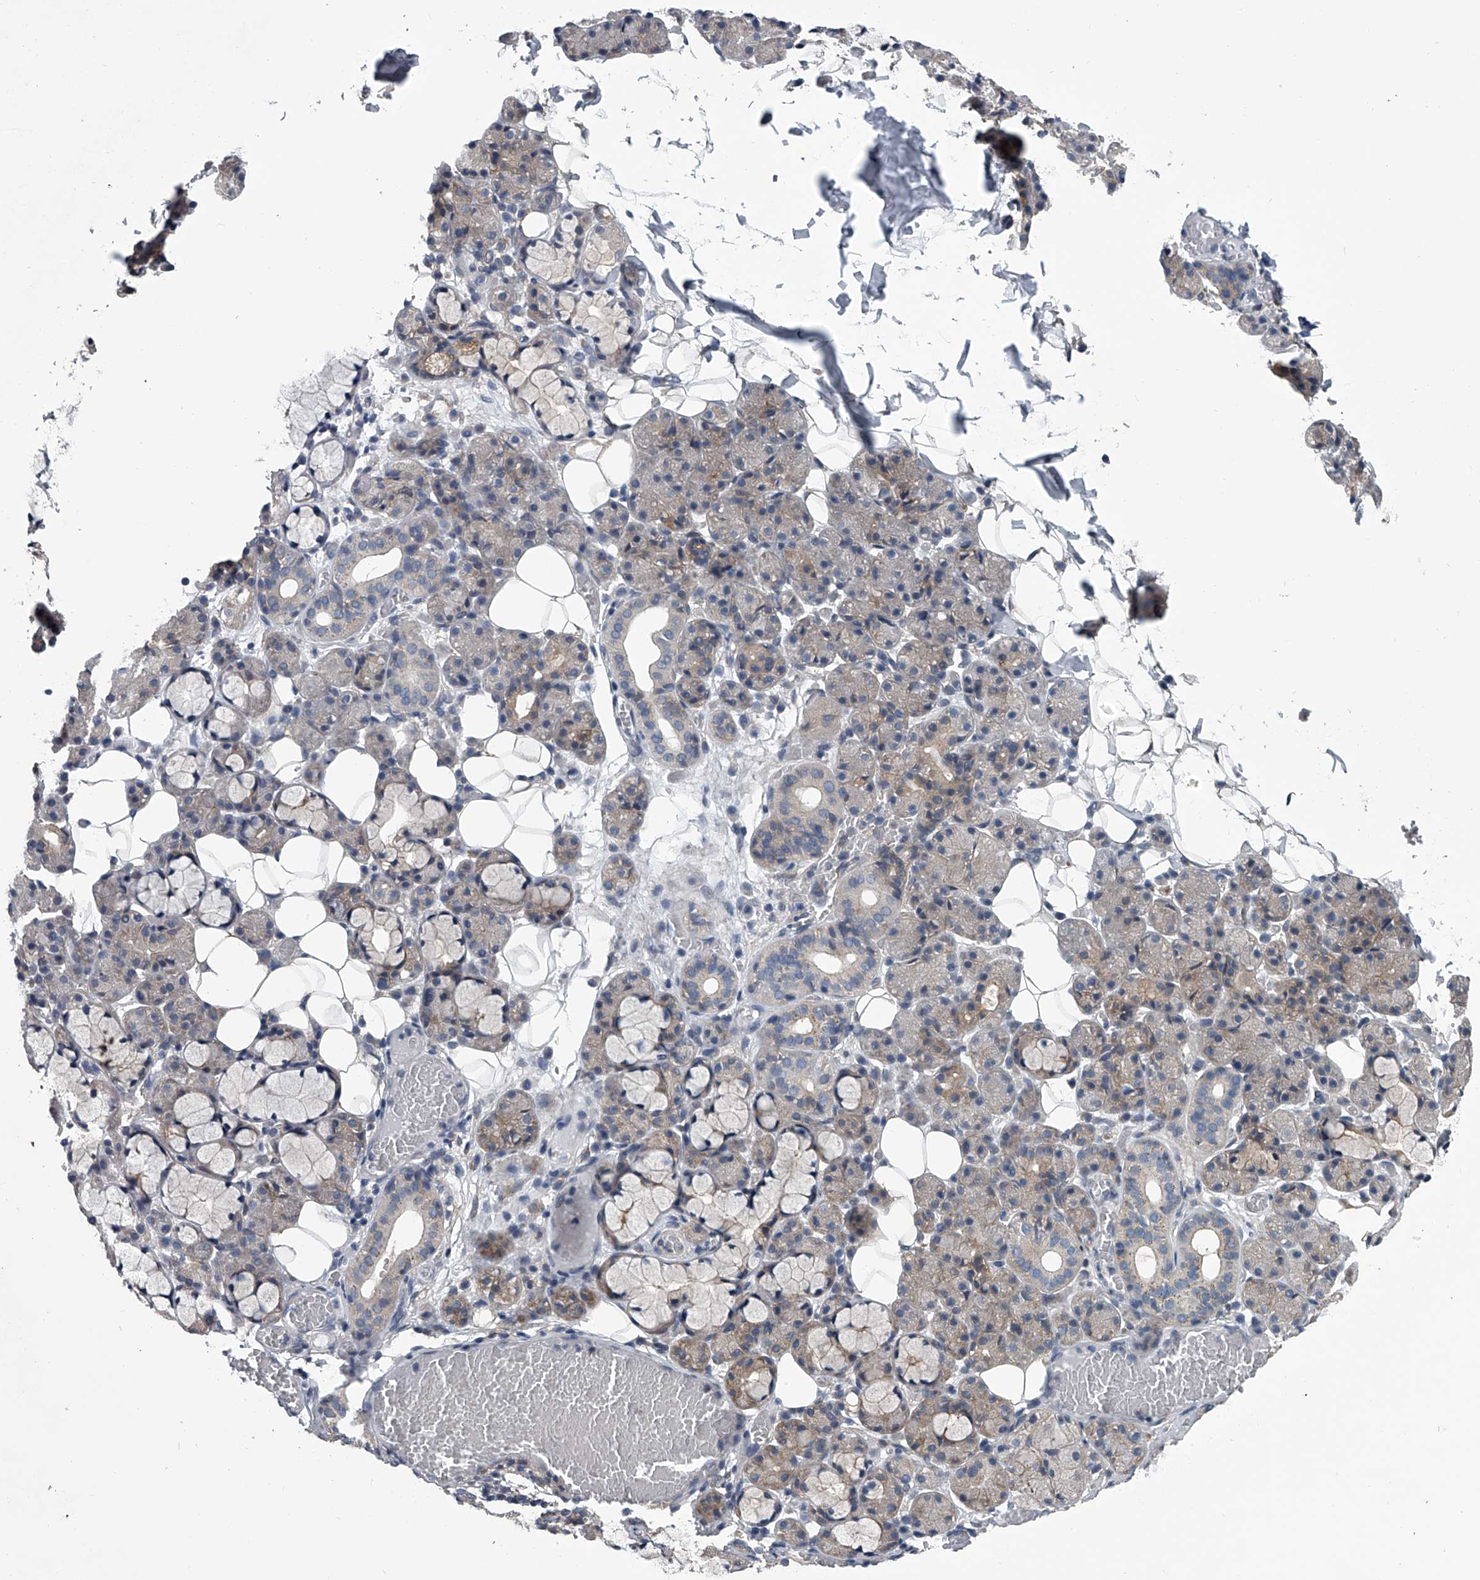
{"staining": {"intensity": "moderate", "quantity": "<25%", "location": "cytoplasmic/membranous"}, "tissue": "salivary gland", "cell_type": "Glandular cells", "image_type": "normal", "snomed": [{"axis": "morphology", "description": "Normal tissue, NOS"}, {"axis": "topography", "description": "Salivary gland"}], "caption": "Salivary gland stained for a protein (brown) displays moderate cytoplasmic/membranous positive positivity in approximately <25% of glandular cells.", "gene": "PPP2R5D", "patient": {"sex": "male", "age": 63}}